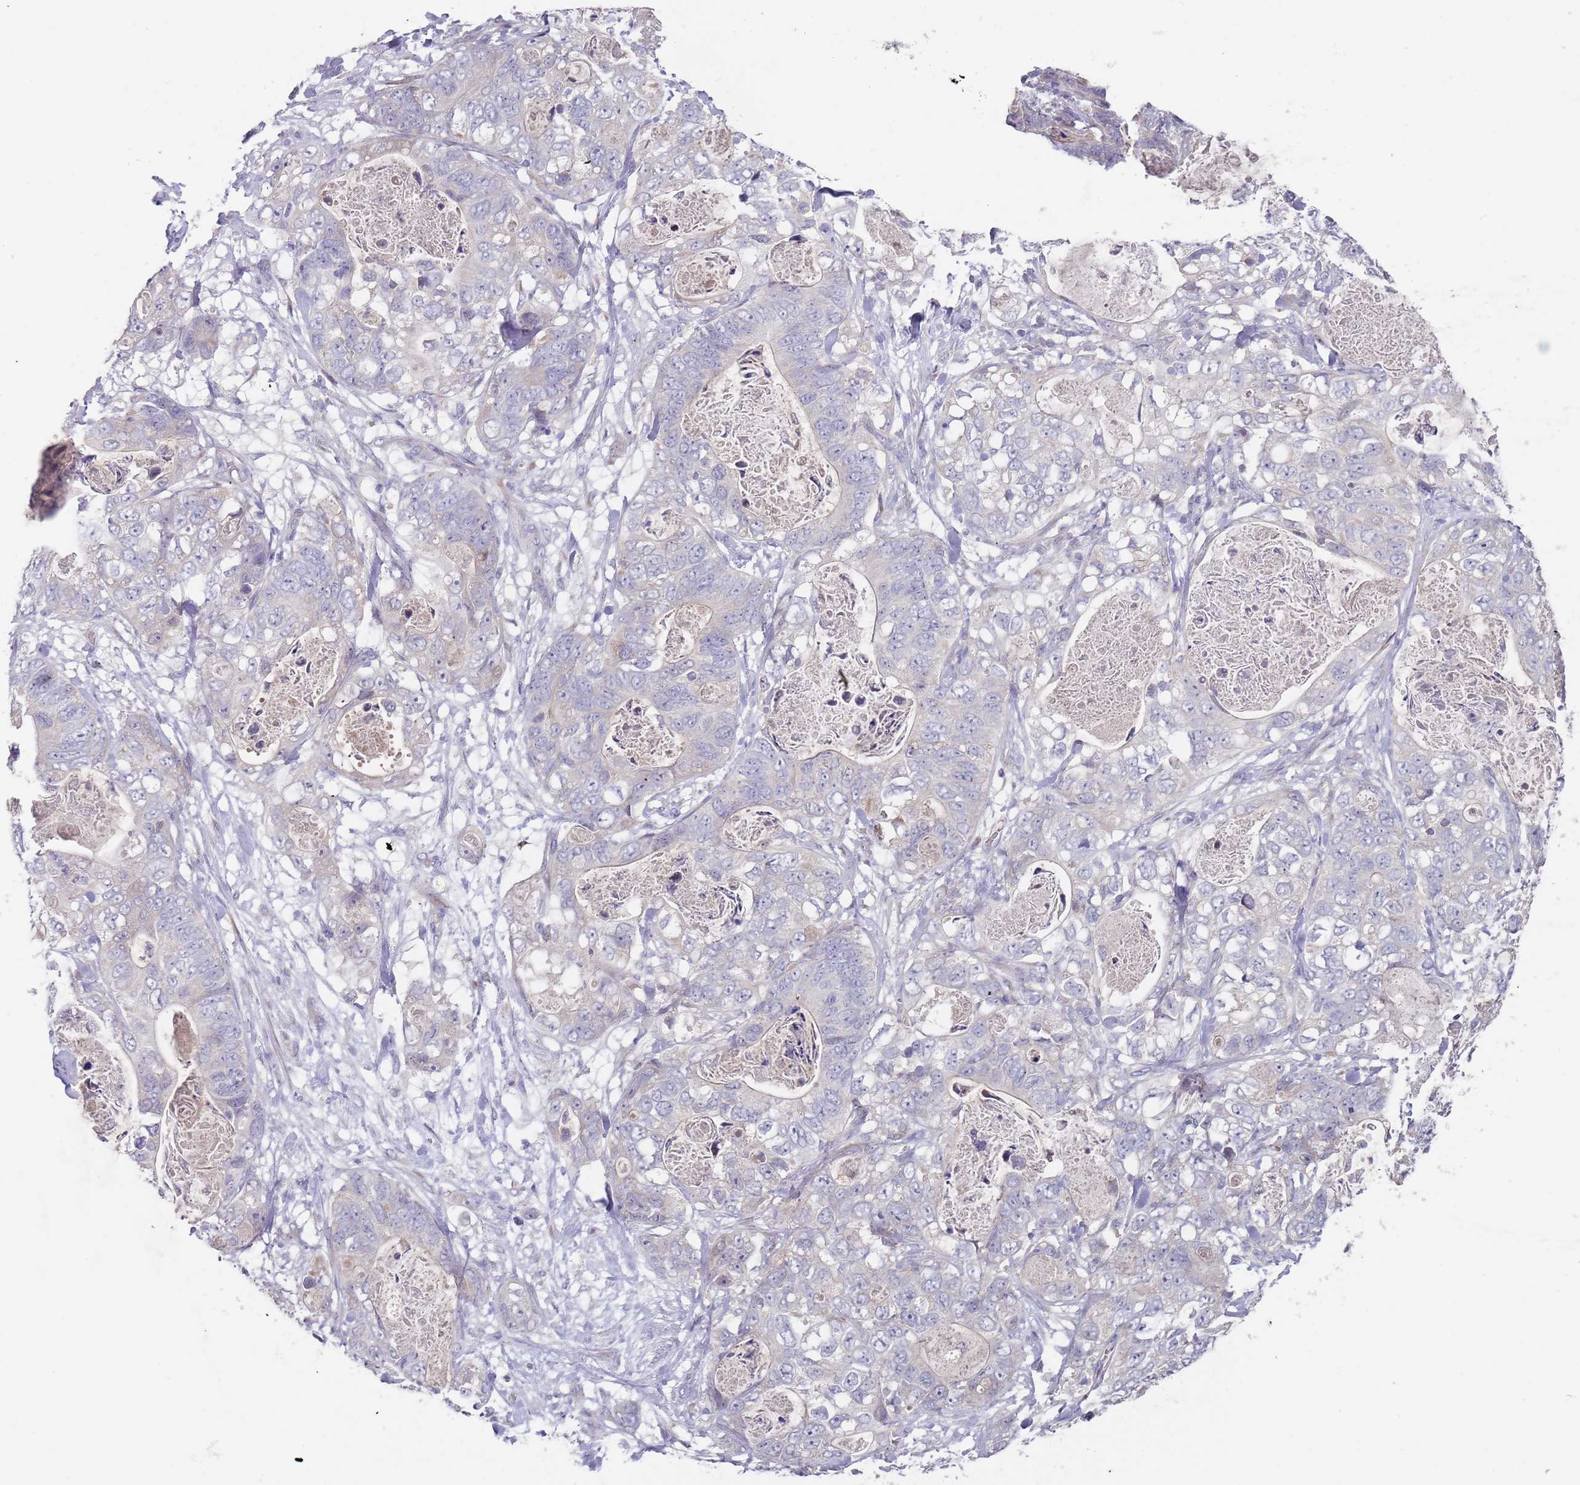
{"staining": {"intensity": "negative", "quantity": "none", "location": "none"}, "tissue": "stomach cancer", "cell_type": "Tumor cells", "image_type": "cancer", "snomed": [{"axis": "morphology", "description": "Normal tissue, NOS"}, {"axis": "morphology", "description": "Adenocarcinoma, NOS"}, {"axis": "topography", "description": "Stomach"}], "caption": "Histopathology image shows no protein positivity in tumor cells of stomach adenocarcinoma tissue. The staining is performed using DAB (3,3'-diaminobenzidine) brown chromogen with nuclei counter-stained in using hematoxylin.", "gene": "PRAC1", "patient": {"sex": "female", "age": 89}}